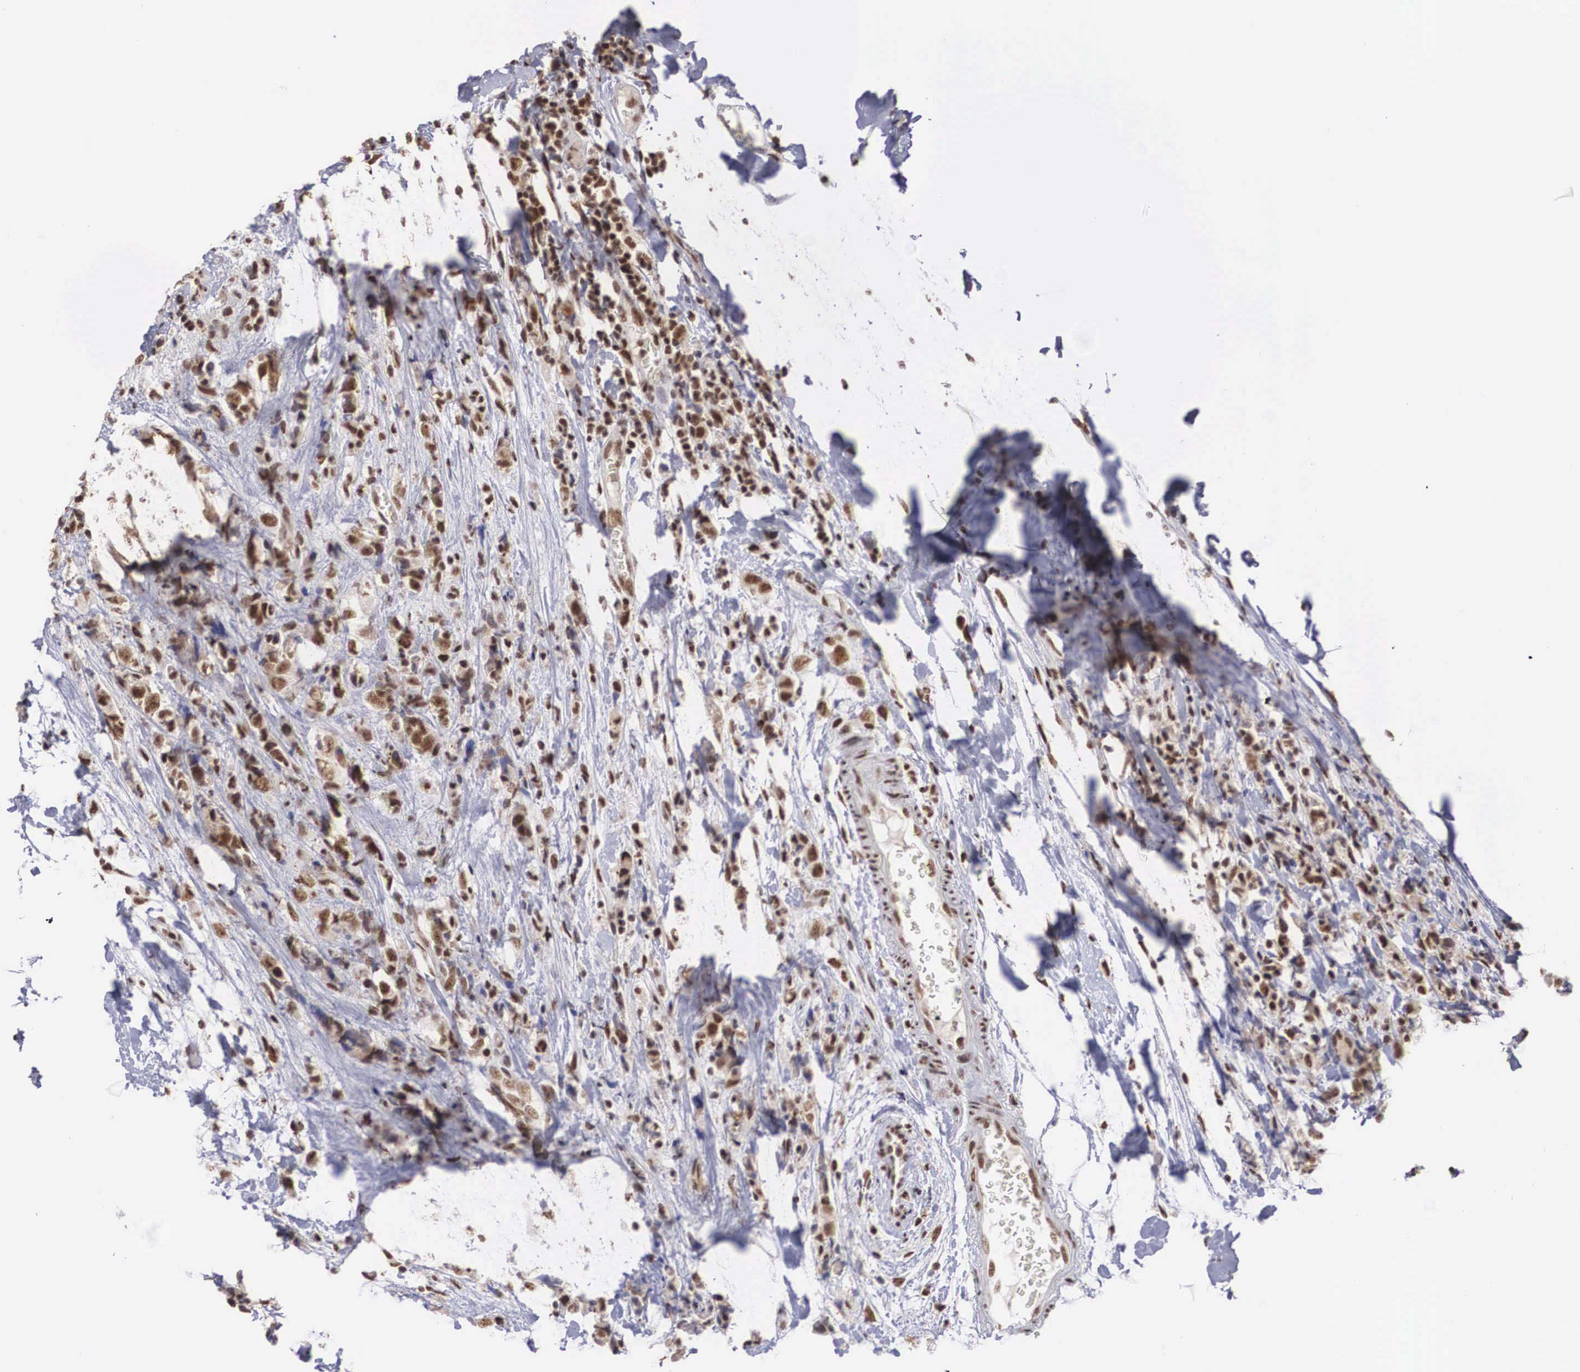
{"staining": {"intensity": "moderate", "quantity": ">75%", "location": "nuclear"}, "tissue": "breast cancer", "cell_type": "Tumor cells", "image_type": "cancer", "snomed": [{"axis": "morphology", "description": "Lobular carcinoma"}, {"axis": "topography", "description": "Breast"}], "caption": "A brown stain highlights moderate nuclear staining of a protein in human breast cancer tumor cells. (DAB (3,3'-diaminobenzidine) IHC, brown staining for protein, blue staining for nuclei).", "gene": "HTATSF1", "patient": {"sex": "female", "age": 57}}